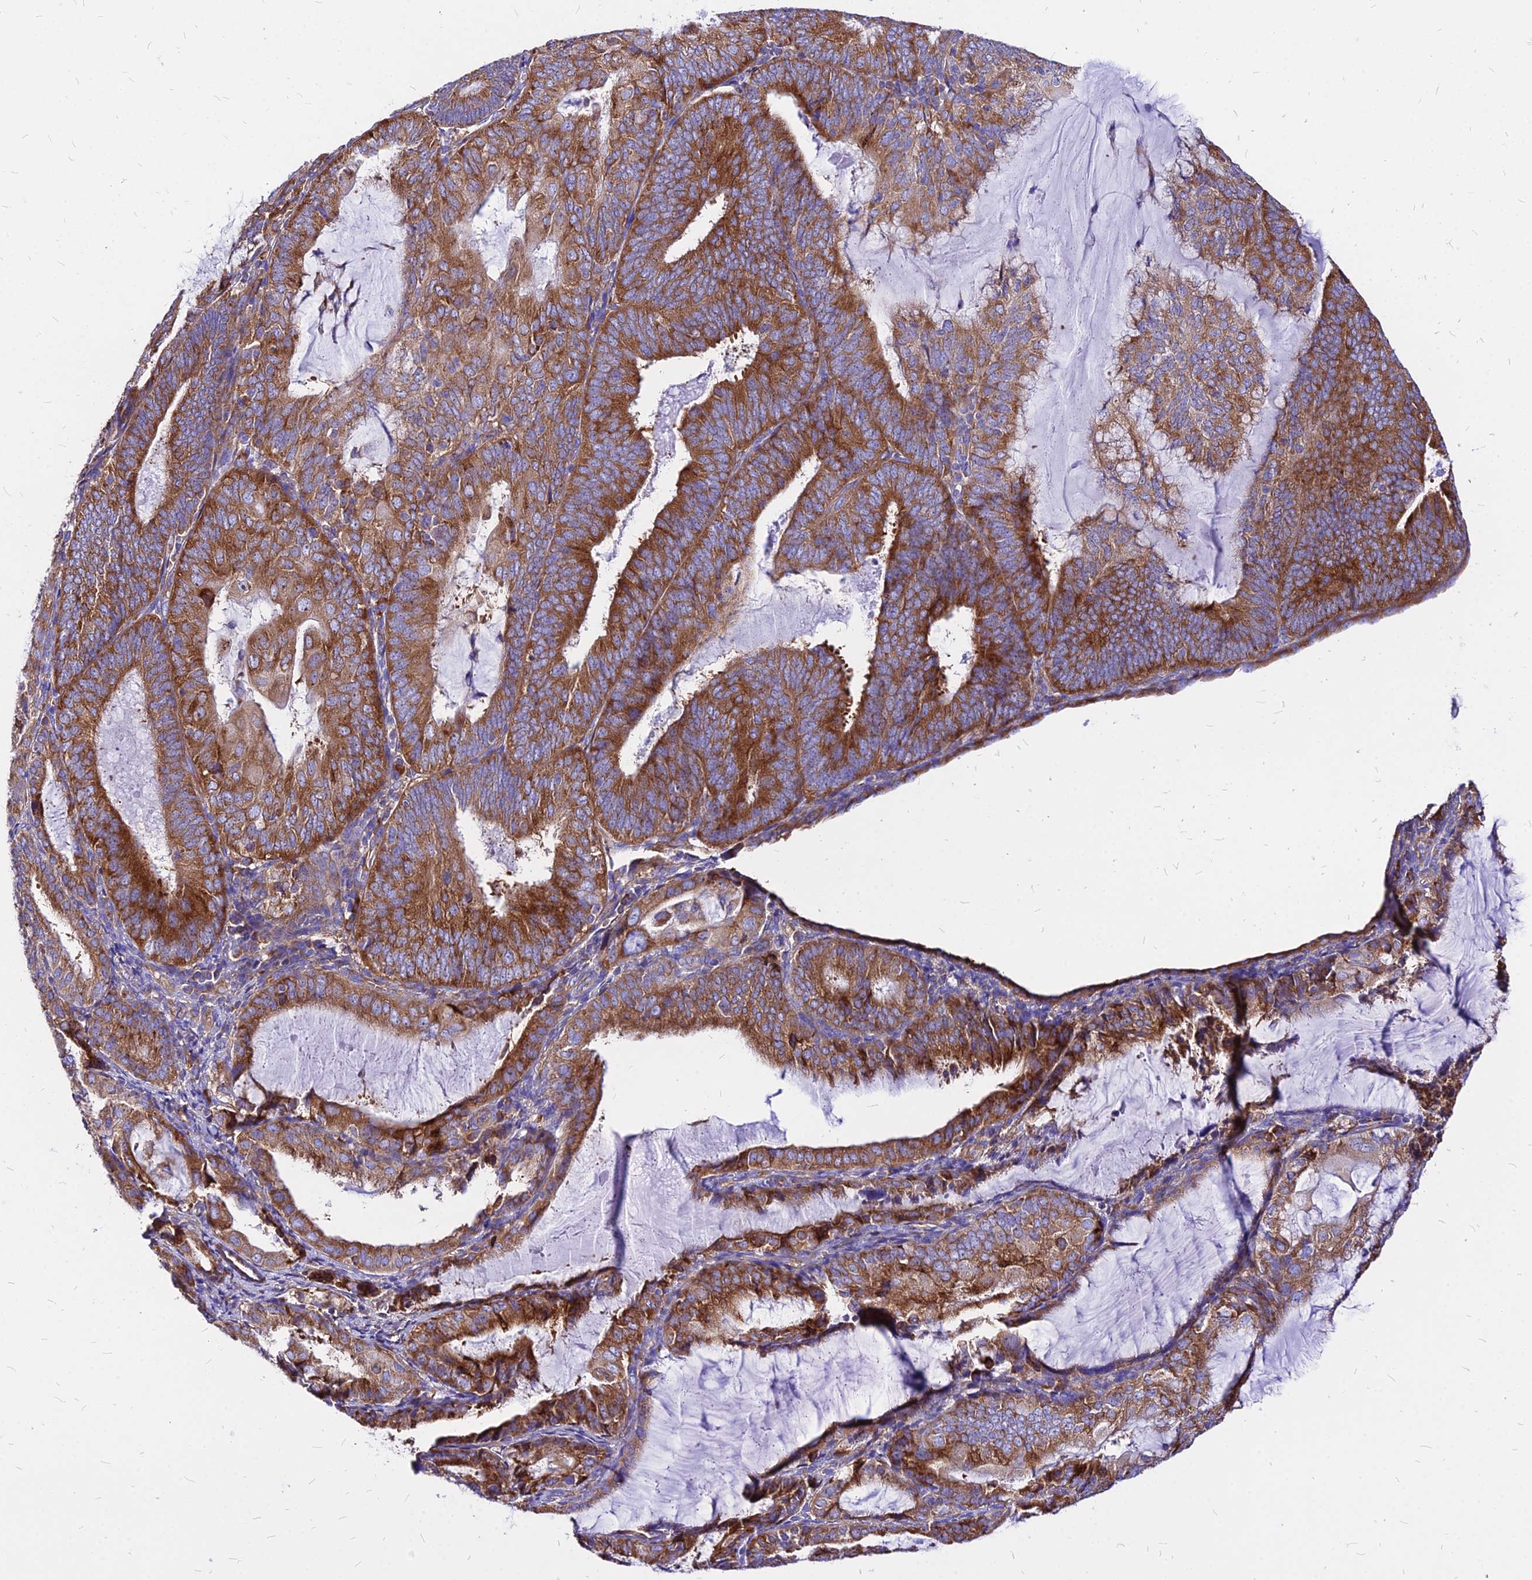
{"staining": {"intensity": "strong", "quantity": ">75%", "location": "cytoplasmic/membranous"}, "tissue": "endometrial cancer", "cell_type": "Tumor cells", "image_type": "cancer", "snomed": [{"axis": "morphology", "description": "Adenocarcinoma, NOS"}, {"axis": "topography", "description": "Endometrium"}], "caption": "Endometrial cancer tissue shows strong cytoplasmic/membranous positivity in approximately >75% of tumor cells, visualized by immunohistochemistry.", "gene": "RPL19", "patient": {"sex": "female", "age": 81}}